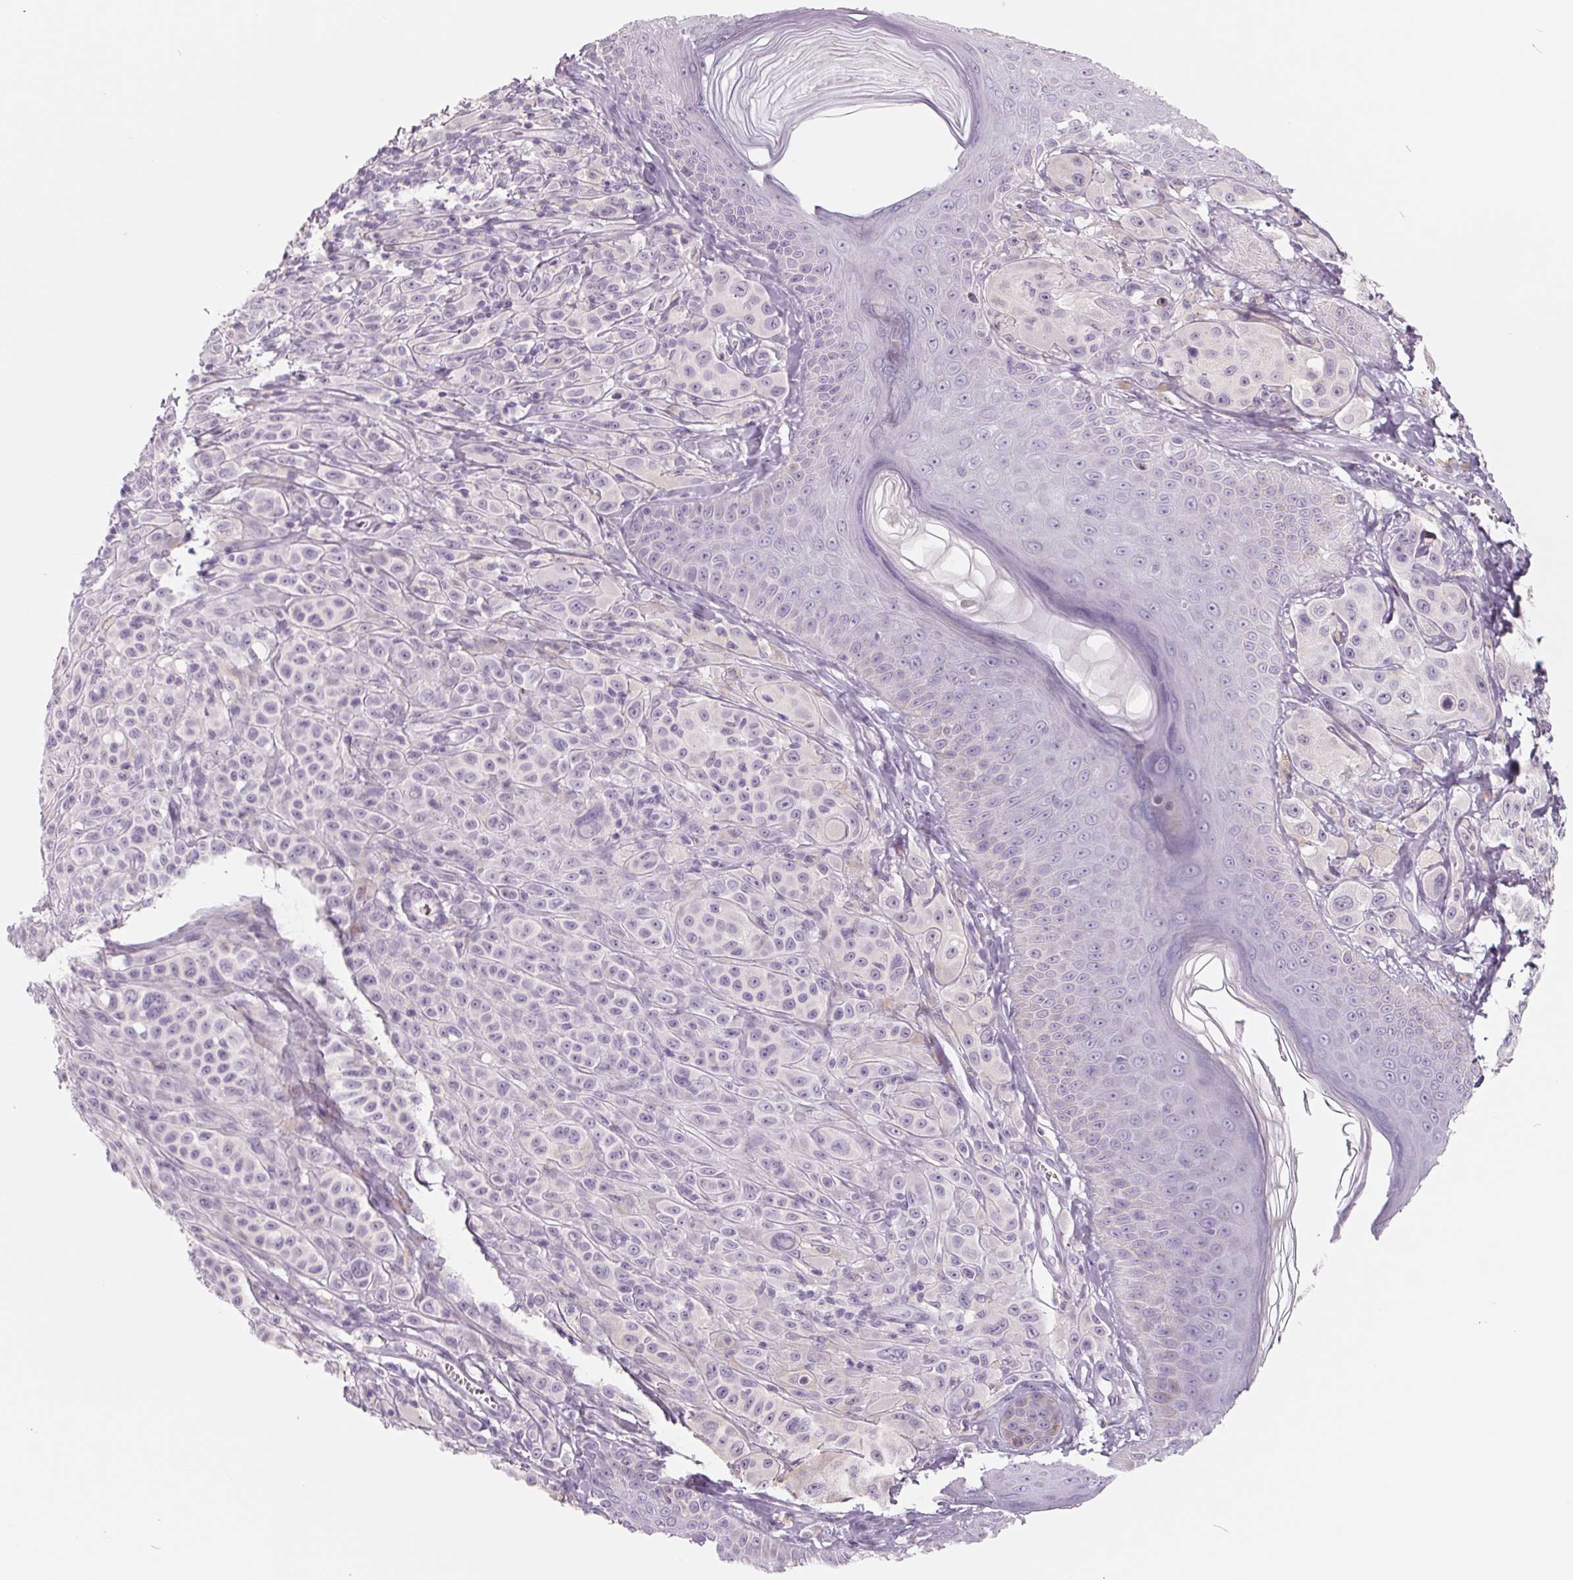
{"staining": {"intensity": "negative", "quantity": "none", "location": "none"}, "tissue": "melanoma", "cell_type": "Tumor cells", "image_type": "cancer", "snomed": [{"axis": "morphology", "description": "Malignant melanoma, NOS"}, {"axis": "topography", "description": "Skin"}], "caption": "The image displays no staining of tumor cells in melanoma. (Immunohistochemistry (ihc), brightfield microscopy, high magnification).", "gene": "FTCD", "patient": {"sex": "male", "age": 67}}